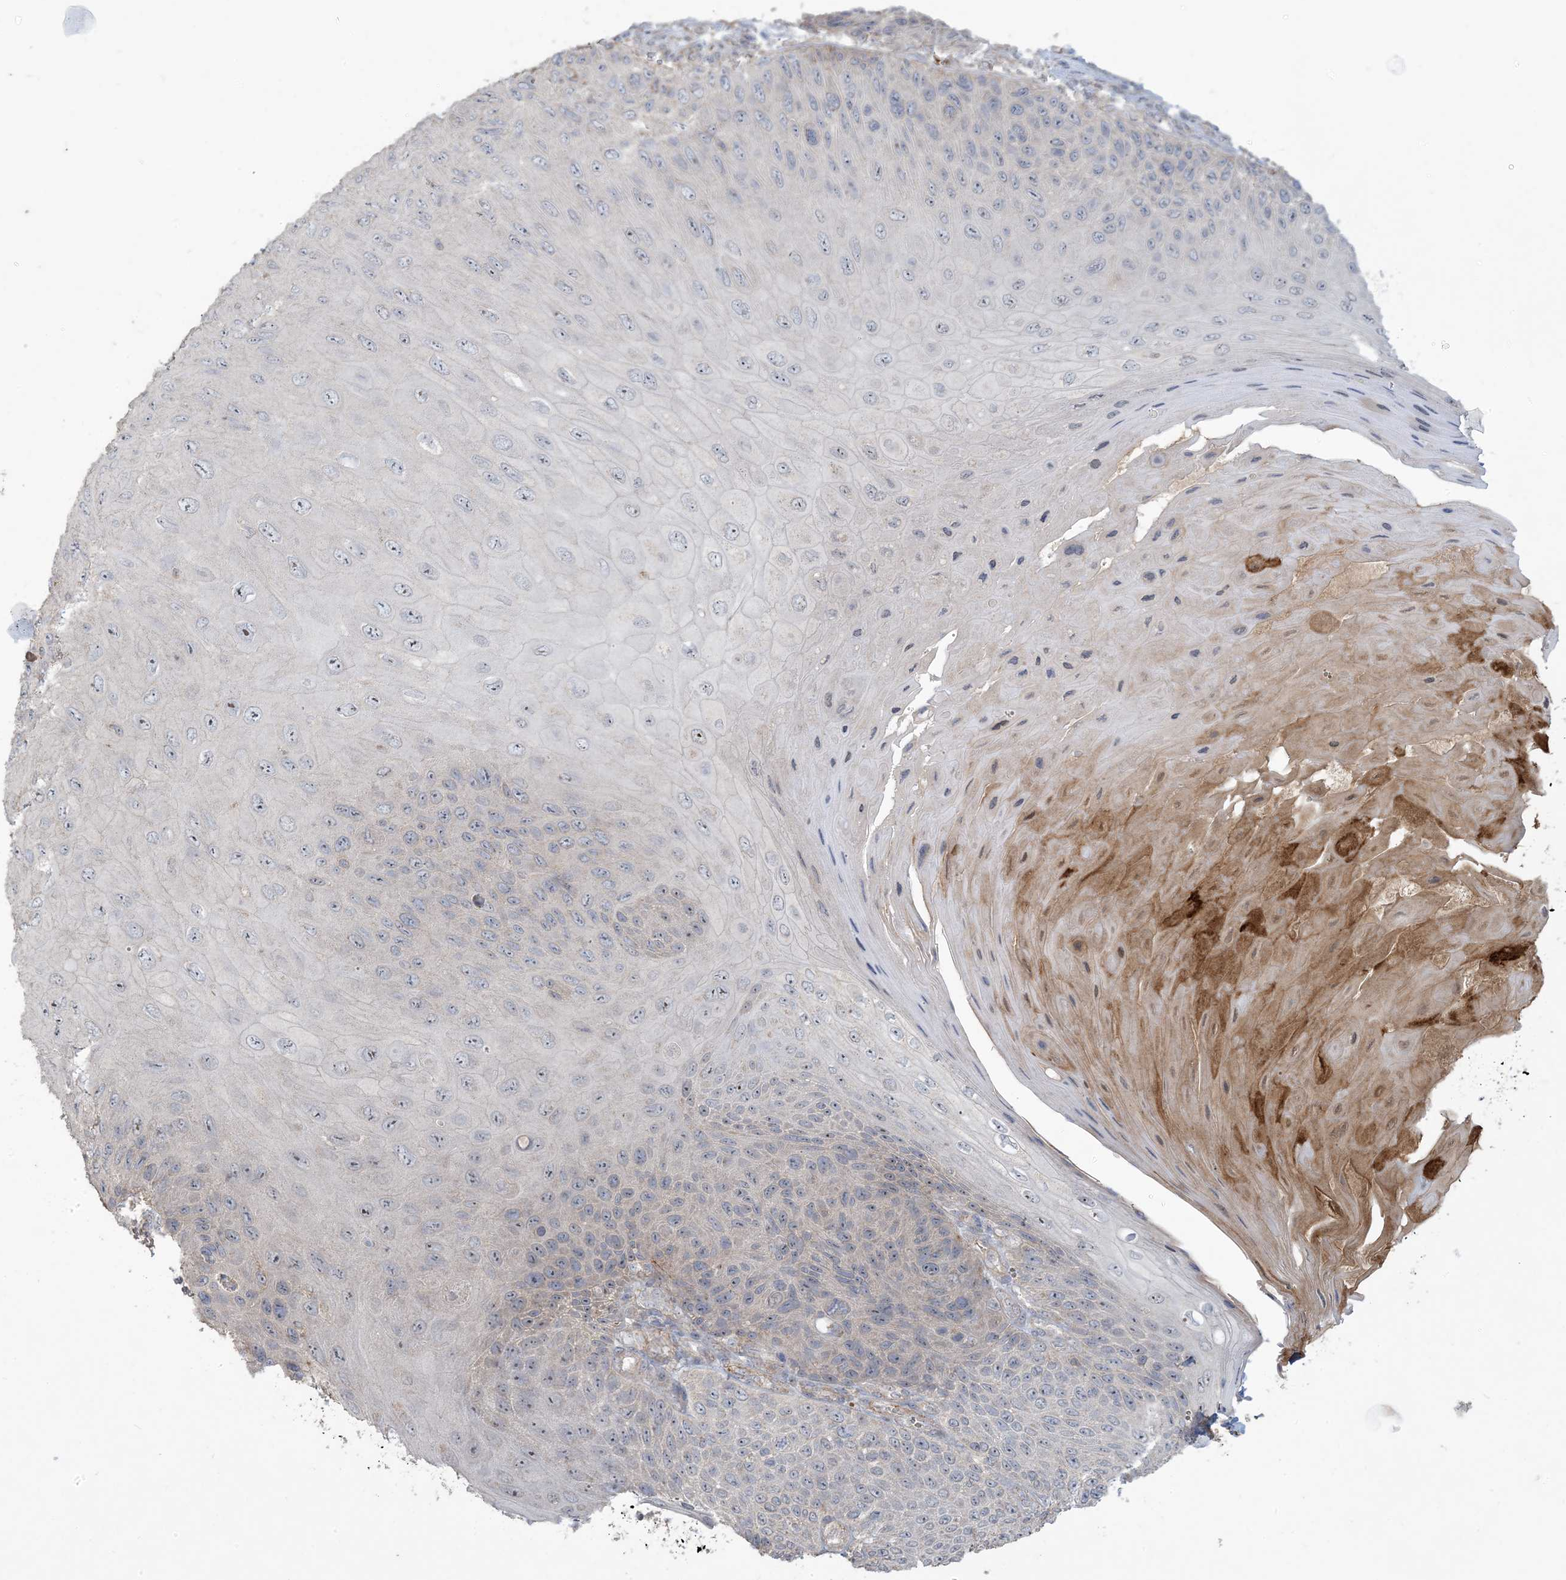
{"staining": {"intensity": "moderate", "quantity": "<25%", "location": "nuclear"}, "tissue": "skin cancer", "cell_type": "Tumor cells", "image_type": "cancer", "snomed": [{"axis": "morphology", "description": "Squamous cell carcinoma, NOS"}, {"axis": "topography", "description": "Skin"}], "caption": "Immunohistochemical staining of skin squamous cell carcinoma displays low levels of moderate nuclear staining in about <25% of tumor cells.", "gene": "KLHL18", "patient": {"sex": "female", "age": 88}}